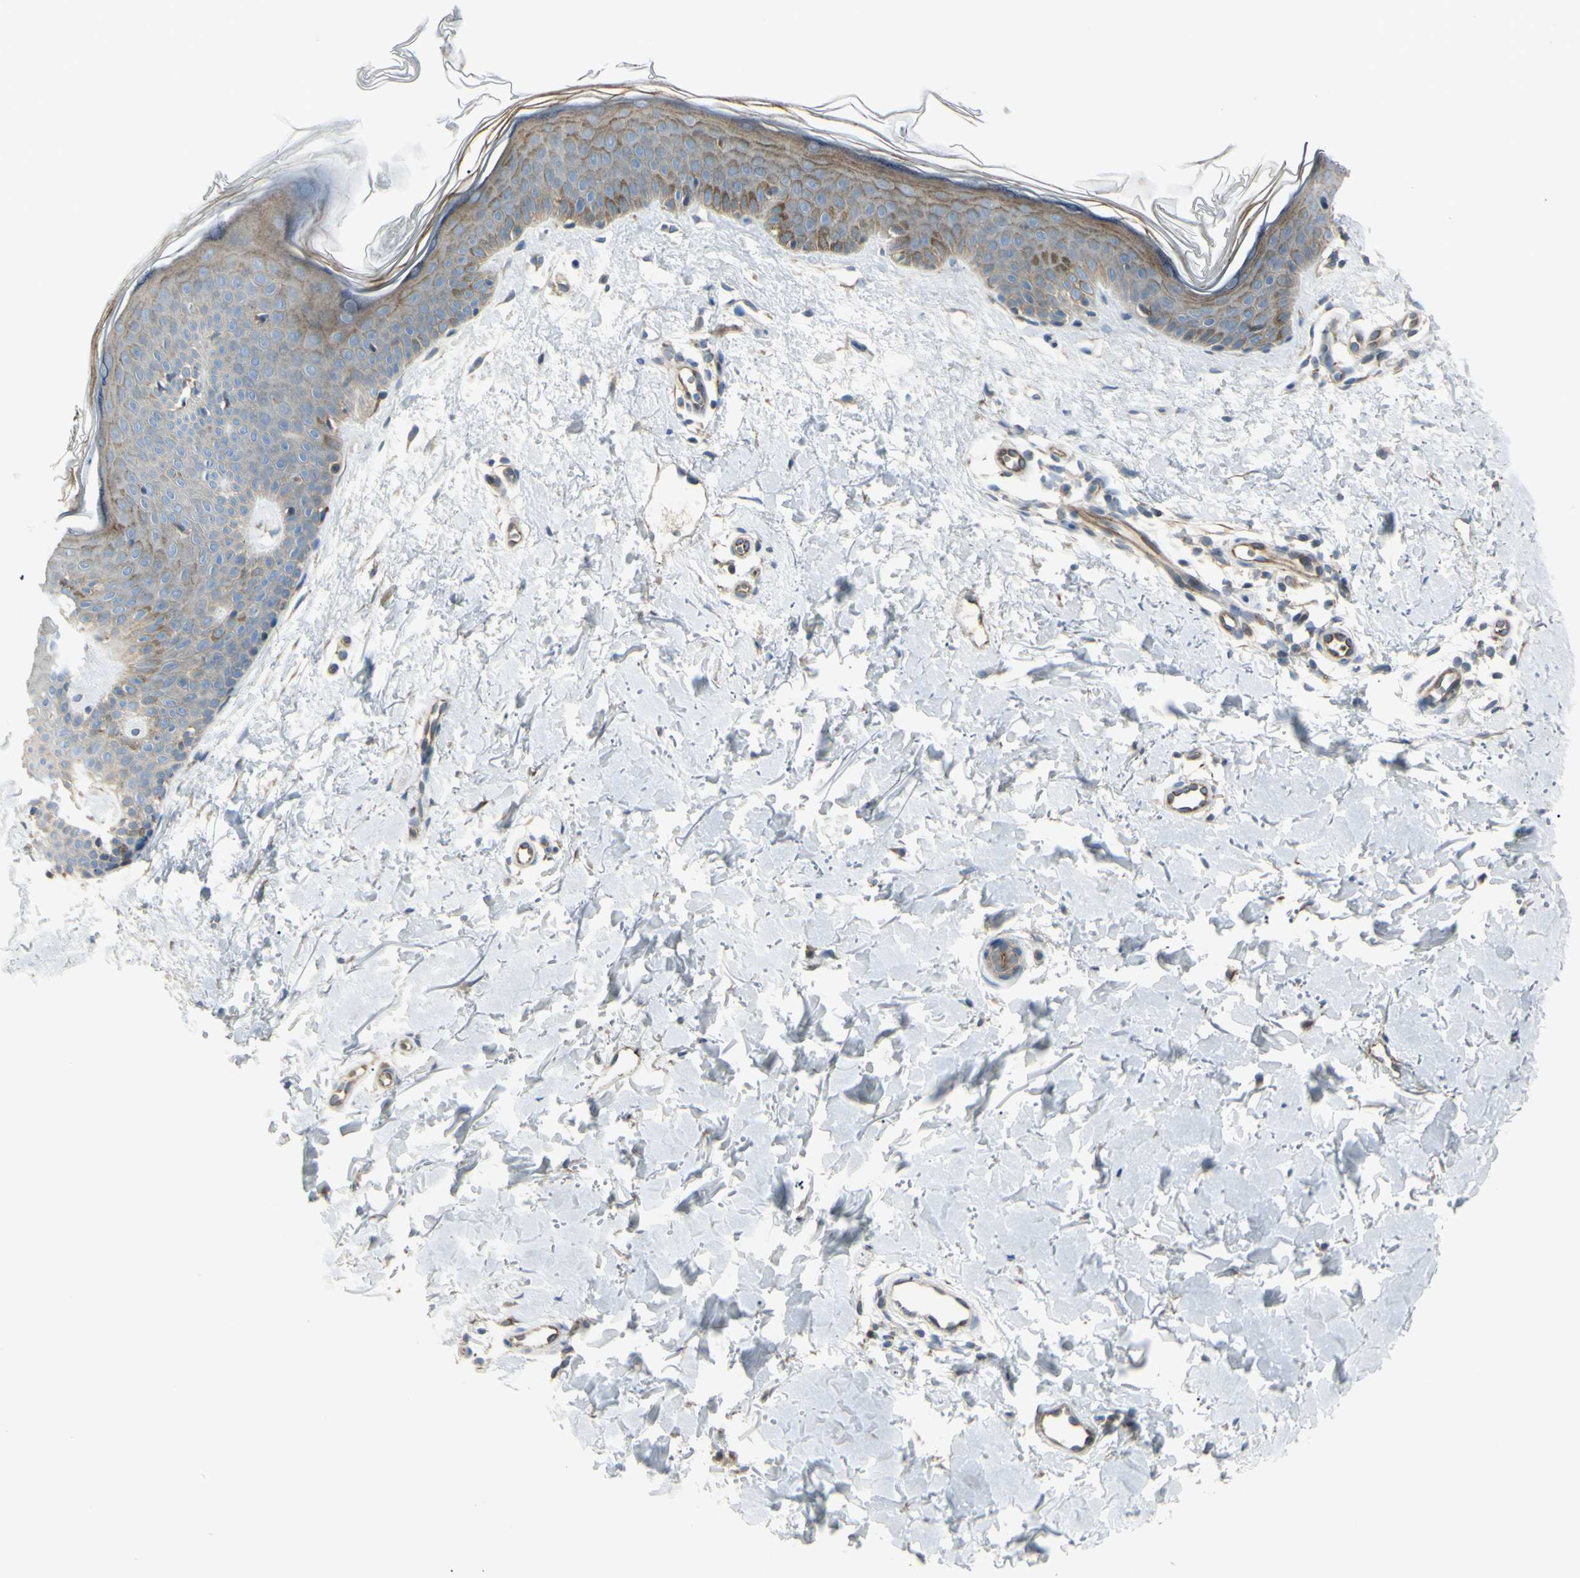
{"staining": {"intensity": "moderate", "quantity": ">75%", "location": "cytoplasmic/membranous"}, "tissue": "skin", "cell_type": "Fibroblasts", "image_type": "normal", "snomed": [{"axis": "morphology", "description": "Normal tissue, NOS"}, {"axis": "topography", "description": "Skin"}], "caption": "Immunohistochemistry (IHC) (DAB) staining of benign human skin shows moderate cytoplasmic/membranous protein expression in approximately >75% of fibroblasts. (DAB = brown stain, brightfield microscopy at high magnification).", "gene": "LMTK2", "patient": {"sex": "female", "age": 56}}